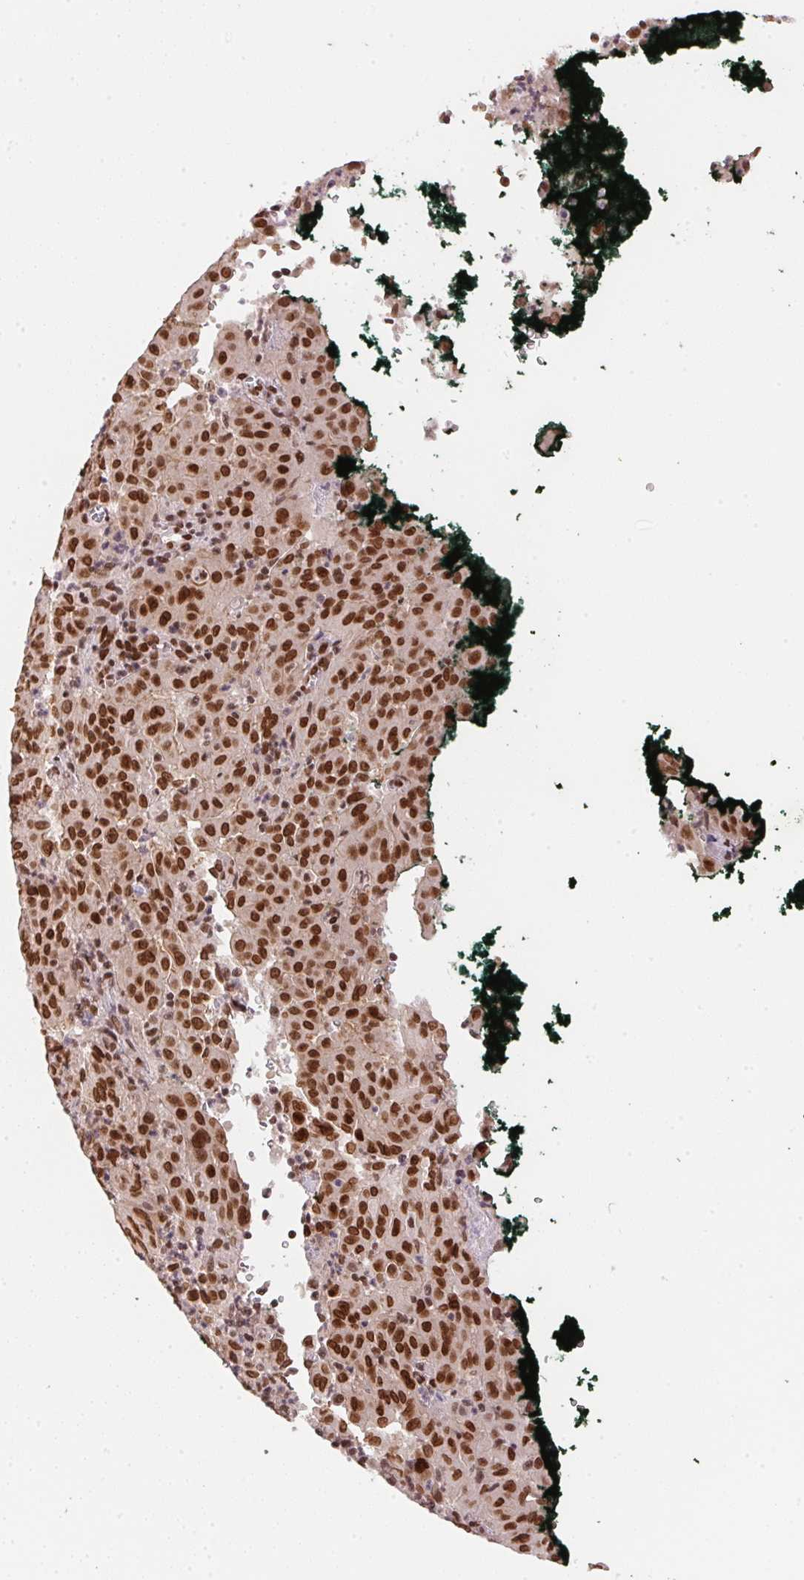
{"staining": {"intensity": "strong", "quantity": ">75%", "location": "nuclear"}, "tissue": "pancreatic cancer", "cell_type": "Tumor cells", "image_type": "cancer", "snomed": [{"axis": "morphology", "description": "Adenocarcinoma, NOS"}, {"axis": "topography", "description": "Pancreas"}], "caption": "There is high levels of strong nuclear expression in tumor cells of pancreatic adenocarcinoma, as demonstrated by immunohistochemical staining (brown color).", "gene": "SAP30BP", "patient": {"sex": "male", "age": 63}}